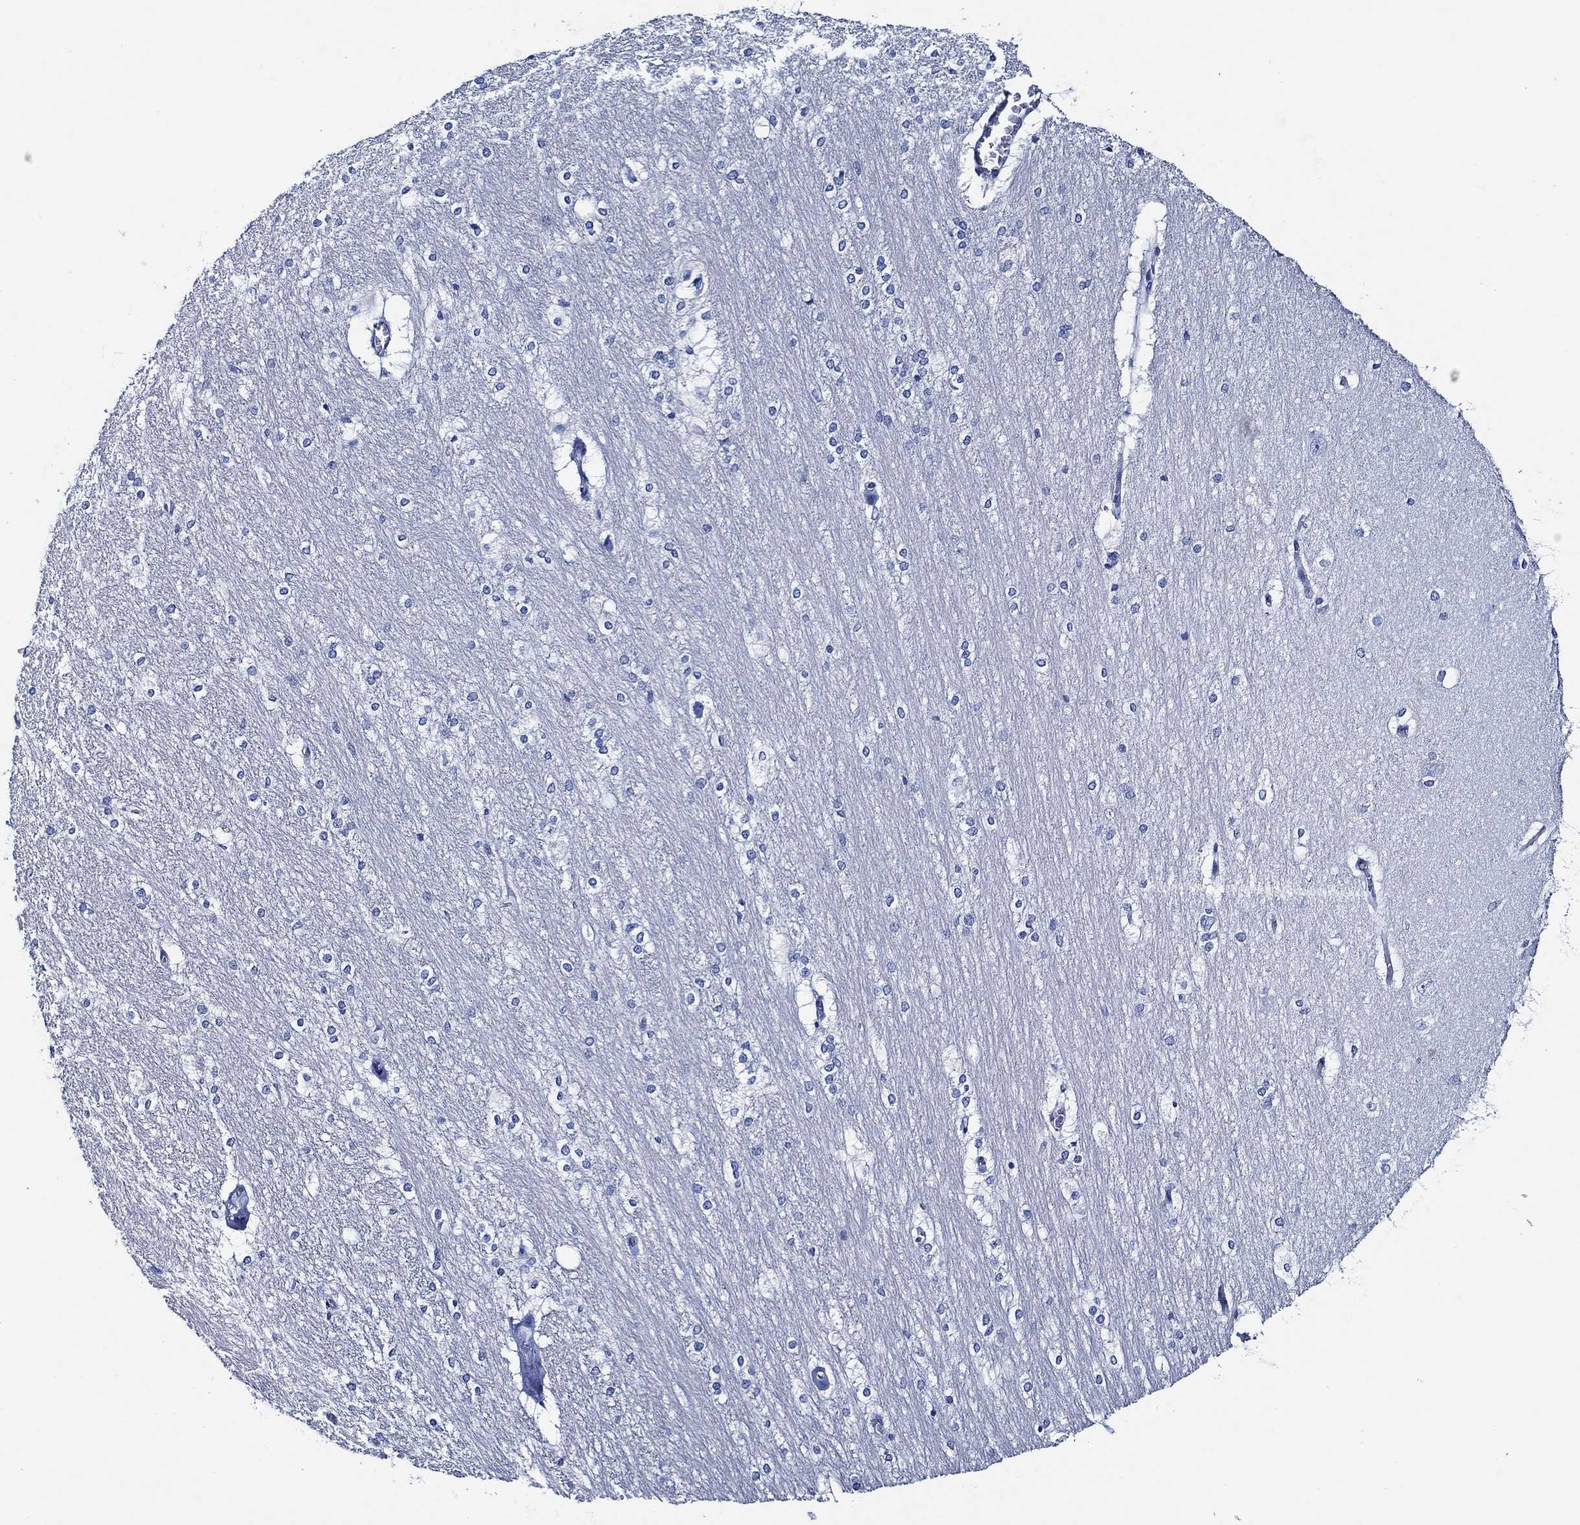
{"staining": {"intensity": "negative", "quantity": "none", "location": "none"}, "tissue": "hippocampus", "cell_type": "Glial cells", "image_type": "normal", "snomed": [{"axis": "morphology", "description": "Normal tissue, NOS"}, {"axis": "topography", "description": "Cerebral cortex"}, {"axis": "topography", "description": "Hippocampus"}], "caption": "This micrograph is of unremarkable hippocampus stained with immunohistochemistry (IHC) to label a protein in brown with the nuclei are counter-stained blue. There is no expression in glial cells.", "gene": "WDR62", "patient": {"sex": "female", "age": 19}}